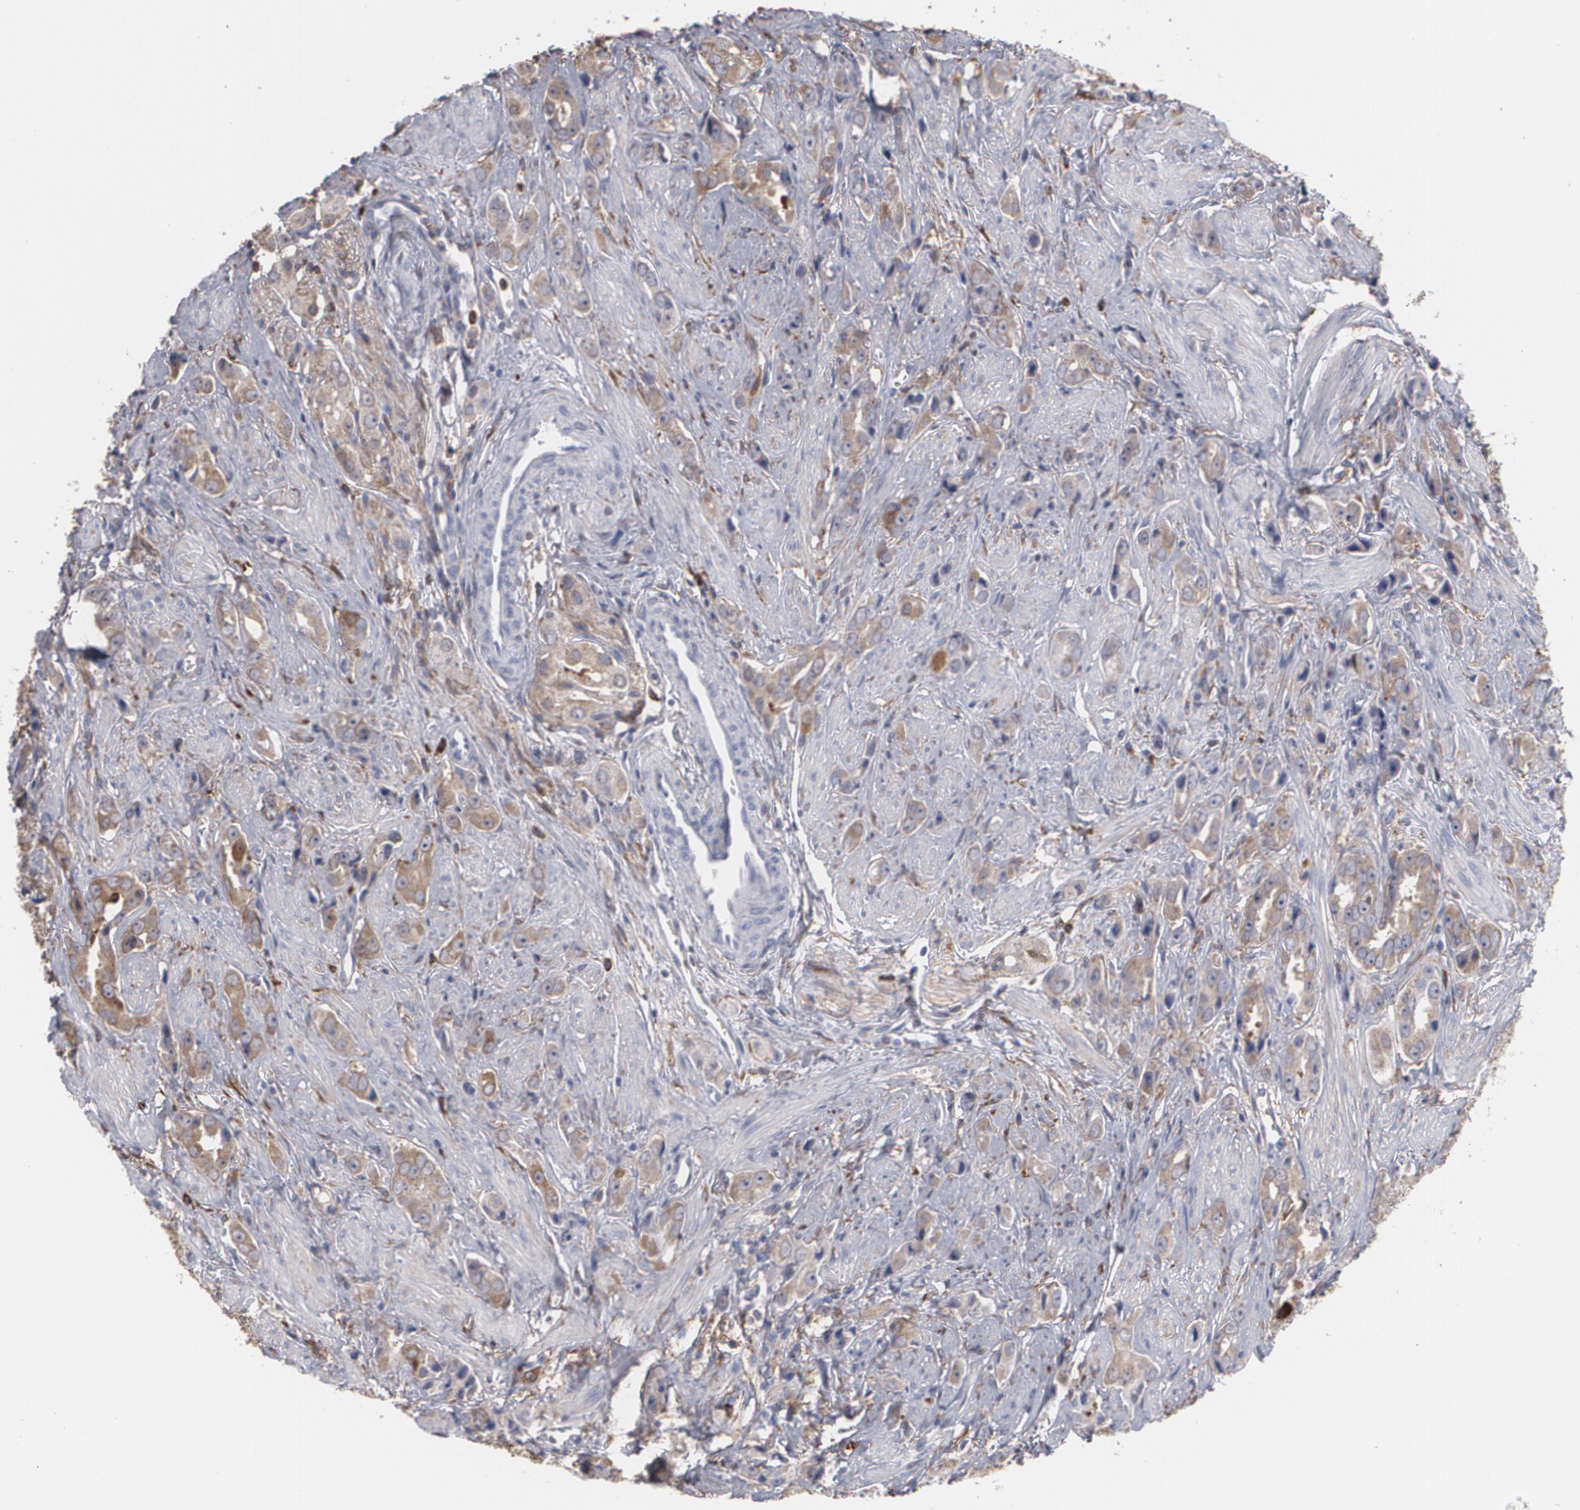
{"staining": {"intensity": "moderate", "quantity": ">75%", "location": "cytoplasmic/membranous"}, "tissue": "prostate cancer", "cell_type": "Tumor cells", "image_type": "cancer", "snomed": [{"axis": "morphology", "description": "Adenocarcinoma, Medium grade"}, {"axis": "topography", "description": "Prostate"}], "caption": "An immunohistochemistry (IHC) image of neoplastic tissue is shown. Protein staining in brown labels moderate cytoplasmic/membranous positivity in adenocarcinoma (medium-grade) (prostate) within tumor cells.", "gene": "ODC1", "patient": {"sex": "male", "age": 53}}